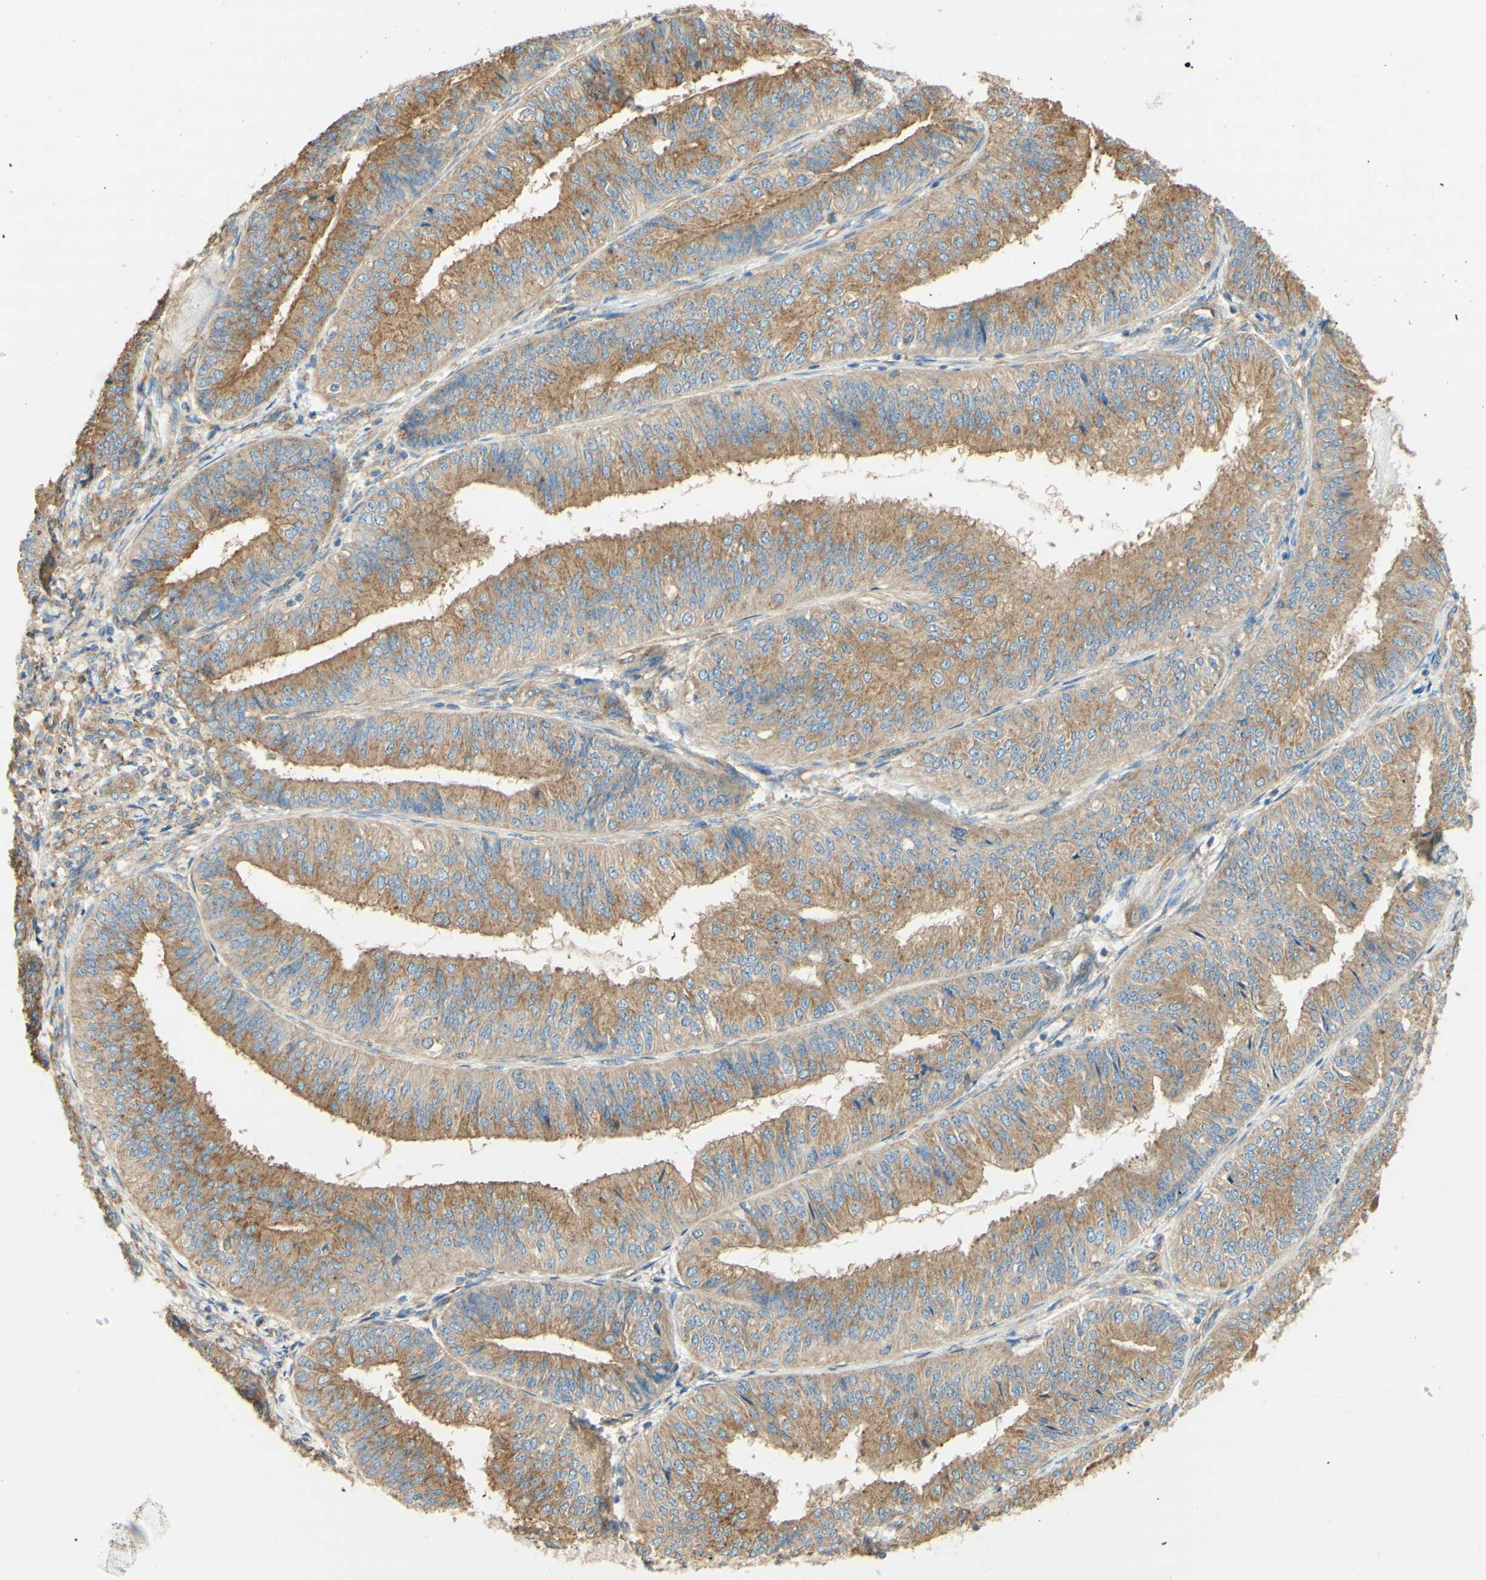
{"staining": {"intensity": "moderate", "quantity": ">75%", "location": "cytoplasmic/membranous"}, "tissue": "endometrial cancer", "cell_type": "Tumor cells", "image_type": "cancer", "snomed": [{"axis": "morphology", "description": "Adenocarcinoma, NOS"}, {"axis": "topography", "description": "Endometrium"}], "caption": "The photomicrograph reveals a brown stain indicating the presence of a protein in the cytoplasmic/membranous of tumor cells in endometrial cancer (adenocarcinoma). (DAB IHC, brown staining for protein, blue staining for nuclei).", "gene": "CLTC", "patient": {"sex": "female", "age": 58}}